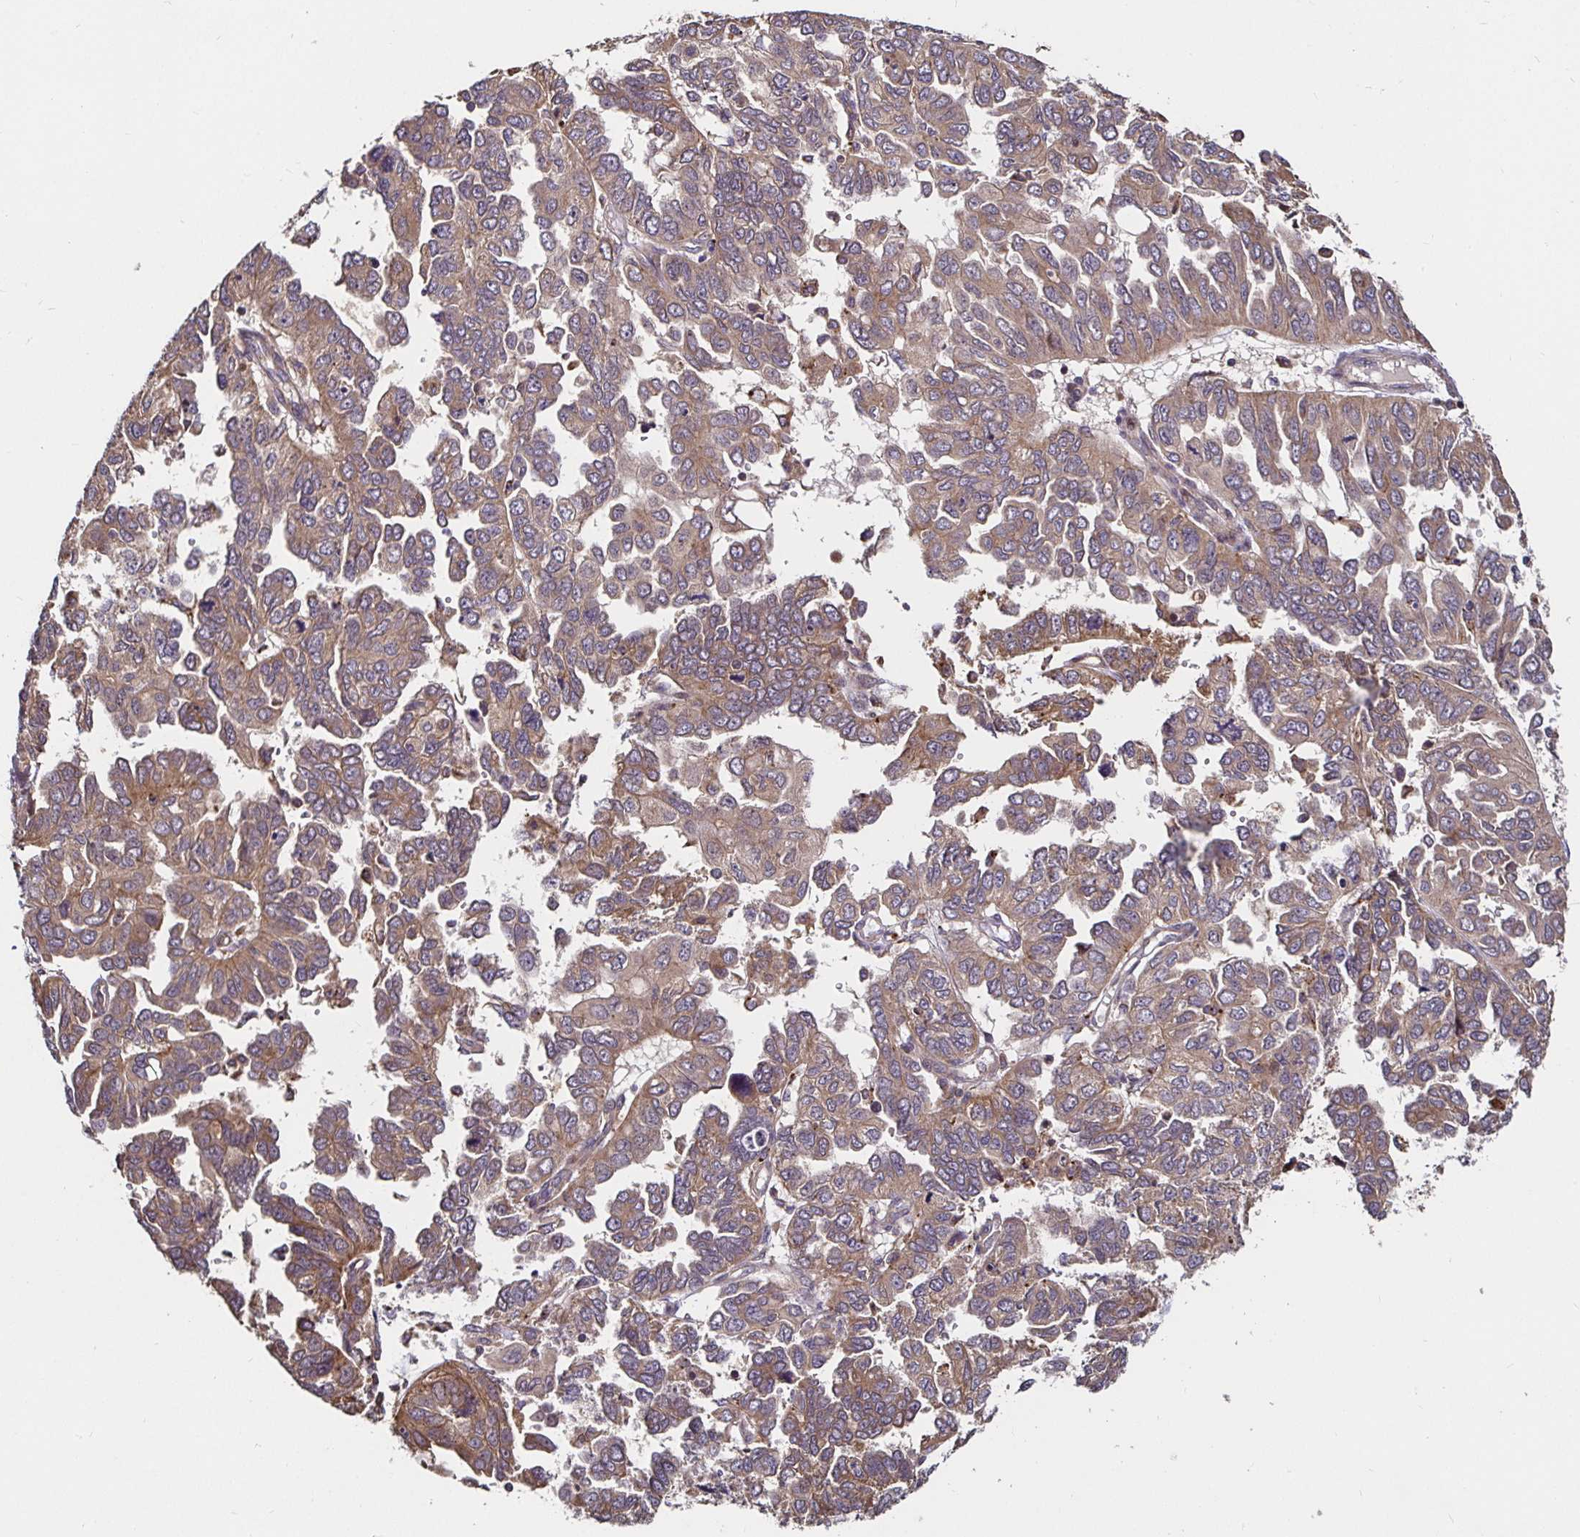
{"staining": {"intensity": "moderate", "quantity": ">75%", "location": "cytoplasmic/membranous"}, "tissue": "ovarian cancer", "cell_type": "Tumor cells", "image_type": "cancer", "snomed": [{"axis": "morphology", "description": "Cystadenocarcinoma, serous, NOS"}, {"axis": "topography", "description": "Ovary"}], "caption": "Ovarian cancer stained with a brown dye shows moderate cytoplasmic/membranous positive expression in about >75% of tumor cells.", "gene": "MLST8", "patient": {"sex": "female", "age": 53}}